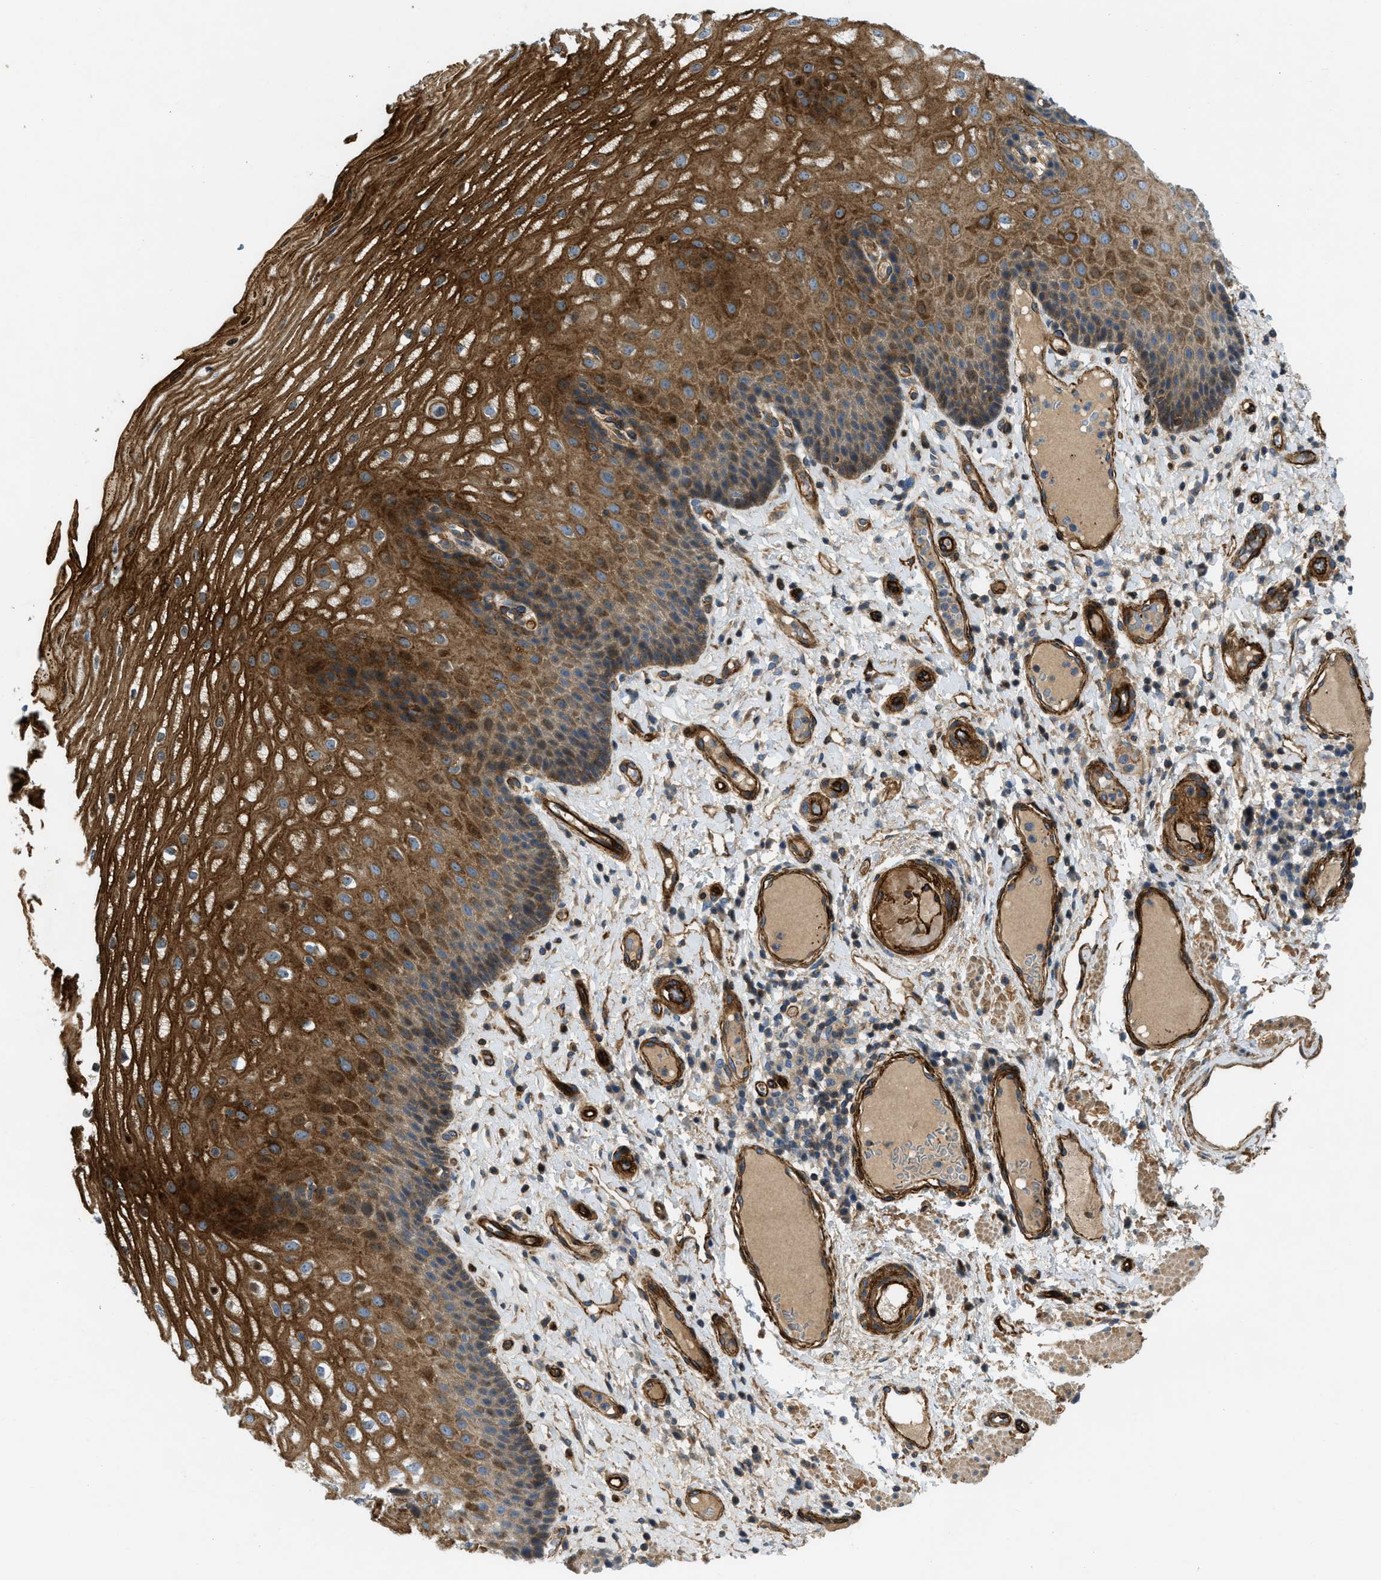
{"staining": {"intensity": "strong", "quantity": ">75%", "location": "cytoplasmic/membranous"}, "tissue": "esophagus", "cell_type": "Squamous epithelial cells", "image_type": "normal", "snomed": [{"axis": "morphology", "description": "Normal tissue, NOS"}, {"axis": "topography", "description": "Esophagus"}], "caption": "Benign esophagus exhibits strong cytoplasmic/membranous positivity in about >75% of squamous epithelial cells.", "gene": "NYNRIN", "patient": {"sex": "male", "age": 54}}